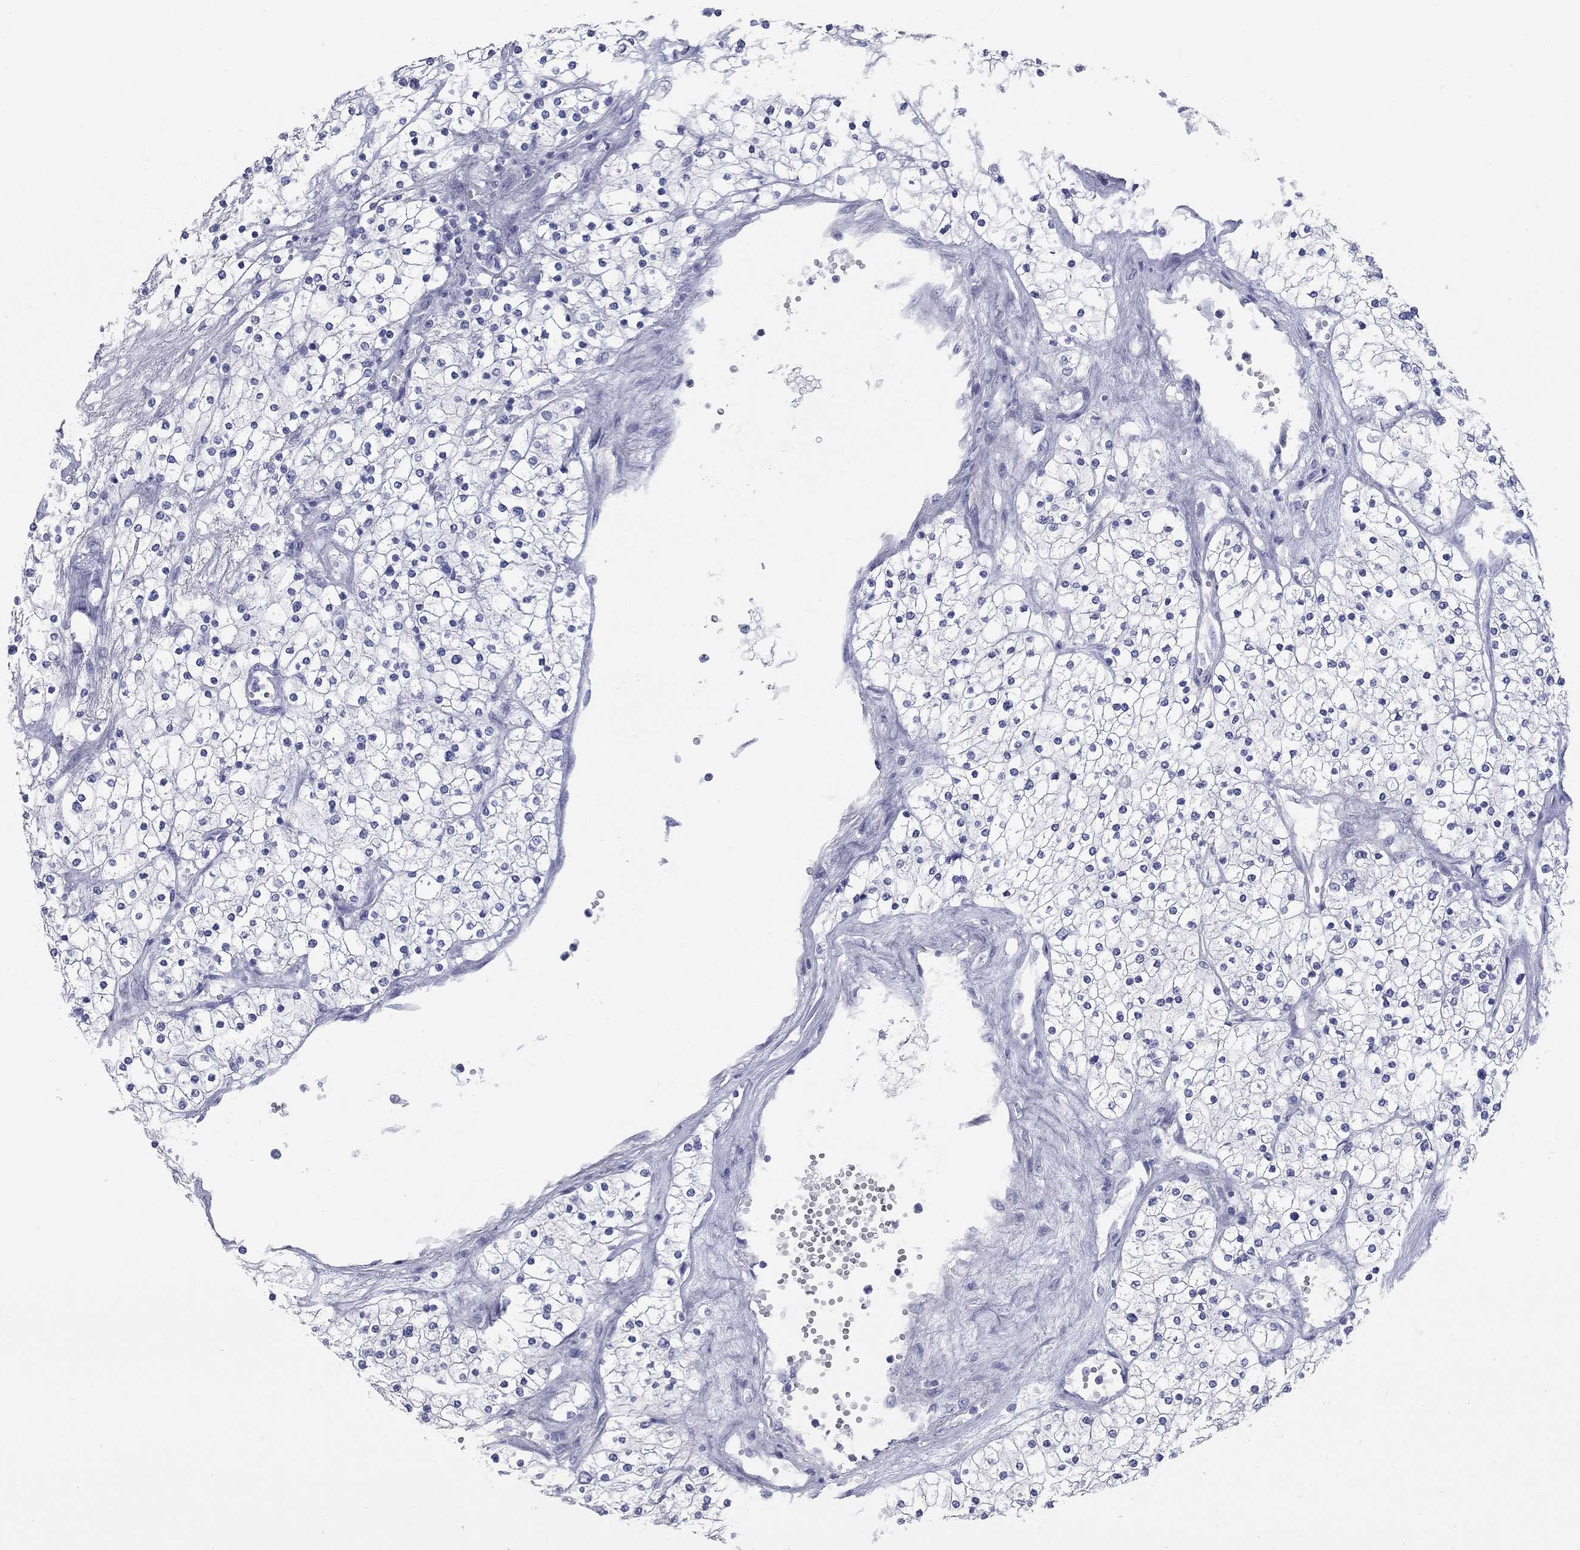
{"staining": {"intensity": "negative", "quantity": "none", "location": "none"}, "tissue": "renal cancer", "cell_type": "Tumor cells", "image_type": "cancer", "snomed": [{"axis": "morphology", "description": "Adenocarcinoma, NOS"}, {"axis": "topography", "description": "Kidney"}], "caption": "IHC image of neoplastic tissue: human adenocarcinoma (renal) stained with DAB displays no significant protein positivity in tumor cells.", "gene": "KIRREL2", "patient": {"sex": "male", "age": 80}}